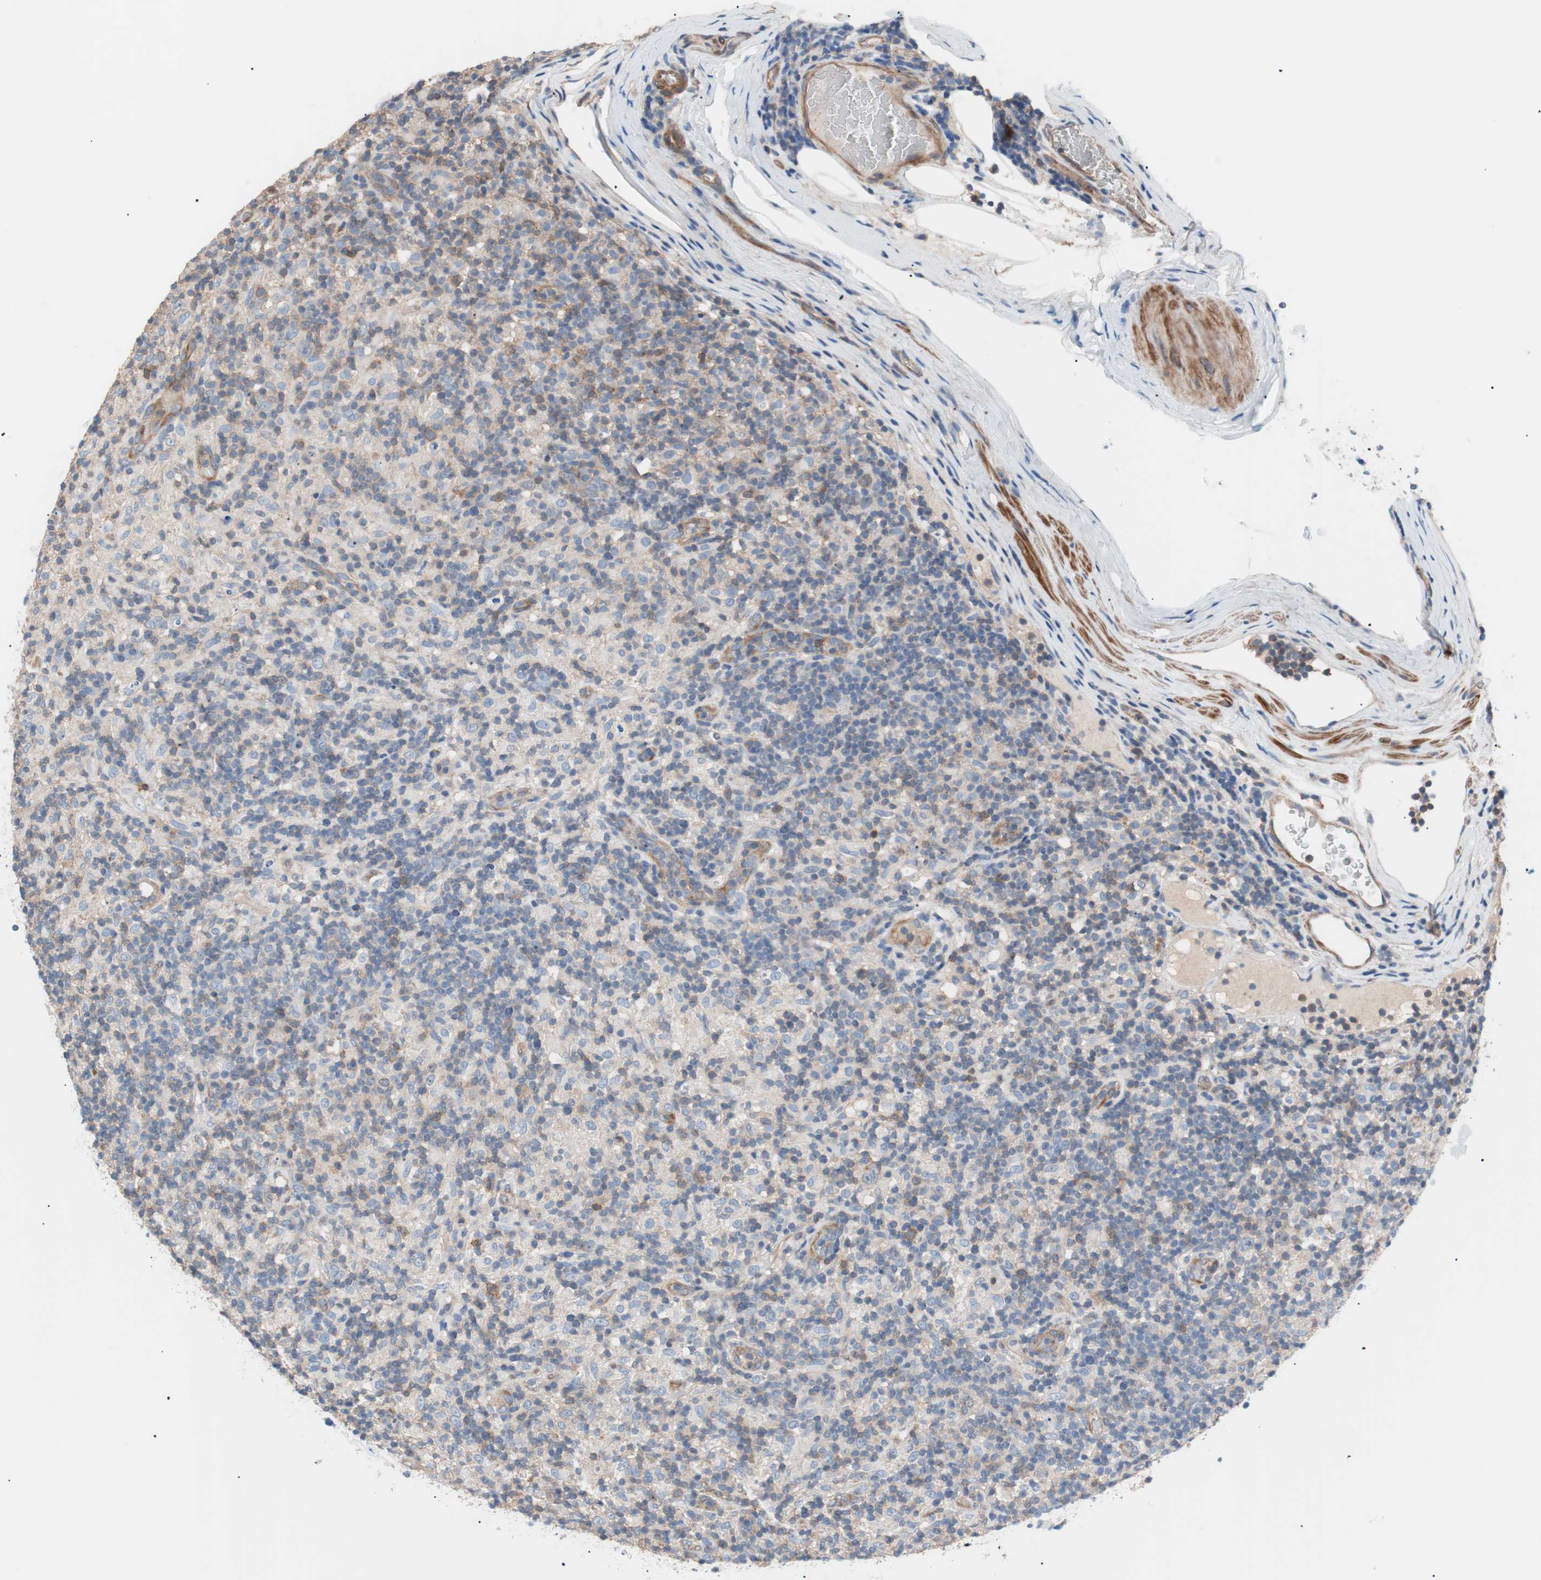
{"staining": {"intensity": "weak", "quantity": "25%-75%", "location": "cytoplasmic/membranous"}, "tissue": "lymphoma", "cell_type": "Tumor cells", "image_type": "cancer", "snomed": [{"axis": "morphology", "description": "Hodgkin's disease, NOS"}, {"axis": "topography", "description": "Lymph node"}], "caption": "This is an image of IHC staining of lymphoma, which shows weak staining in the cytoplasmic/membranous of tumor cells.", "gene": "GPR160", "patient": {"sex": "male", "age": 70}}